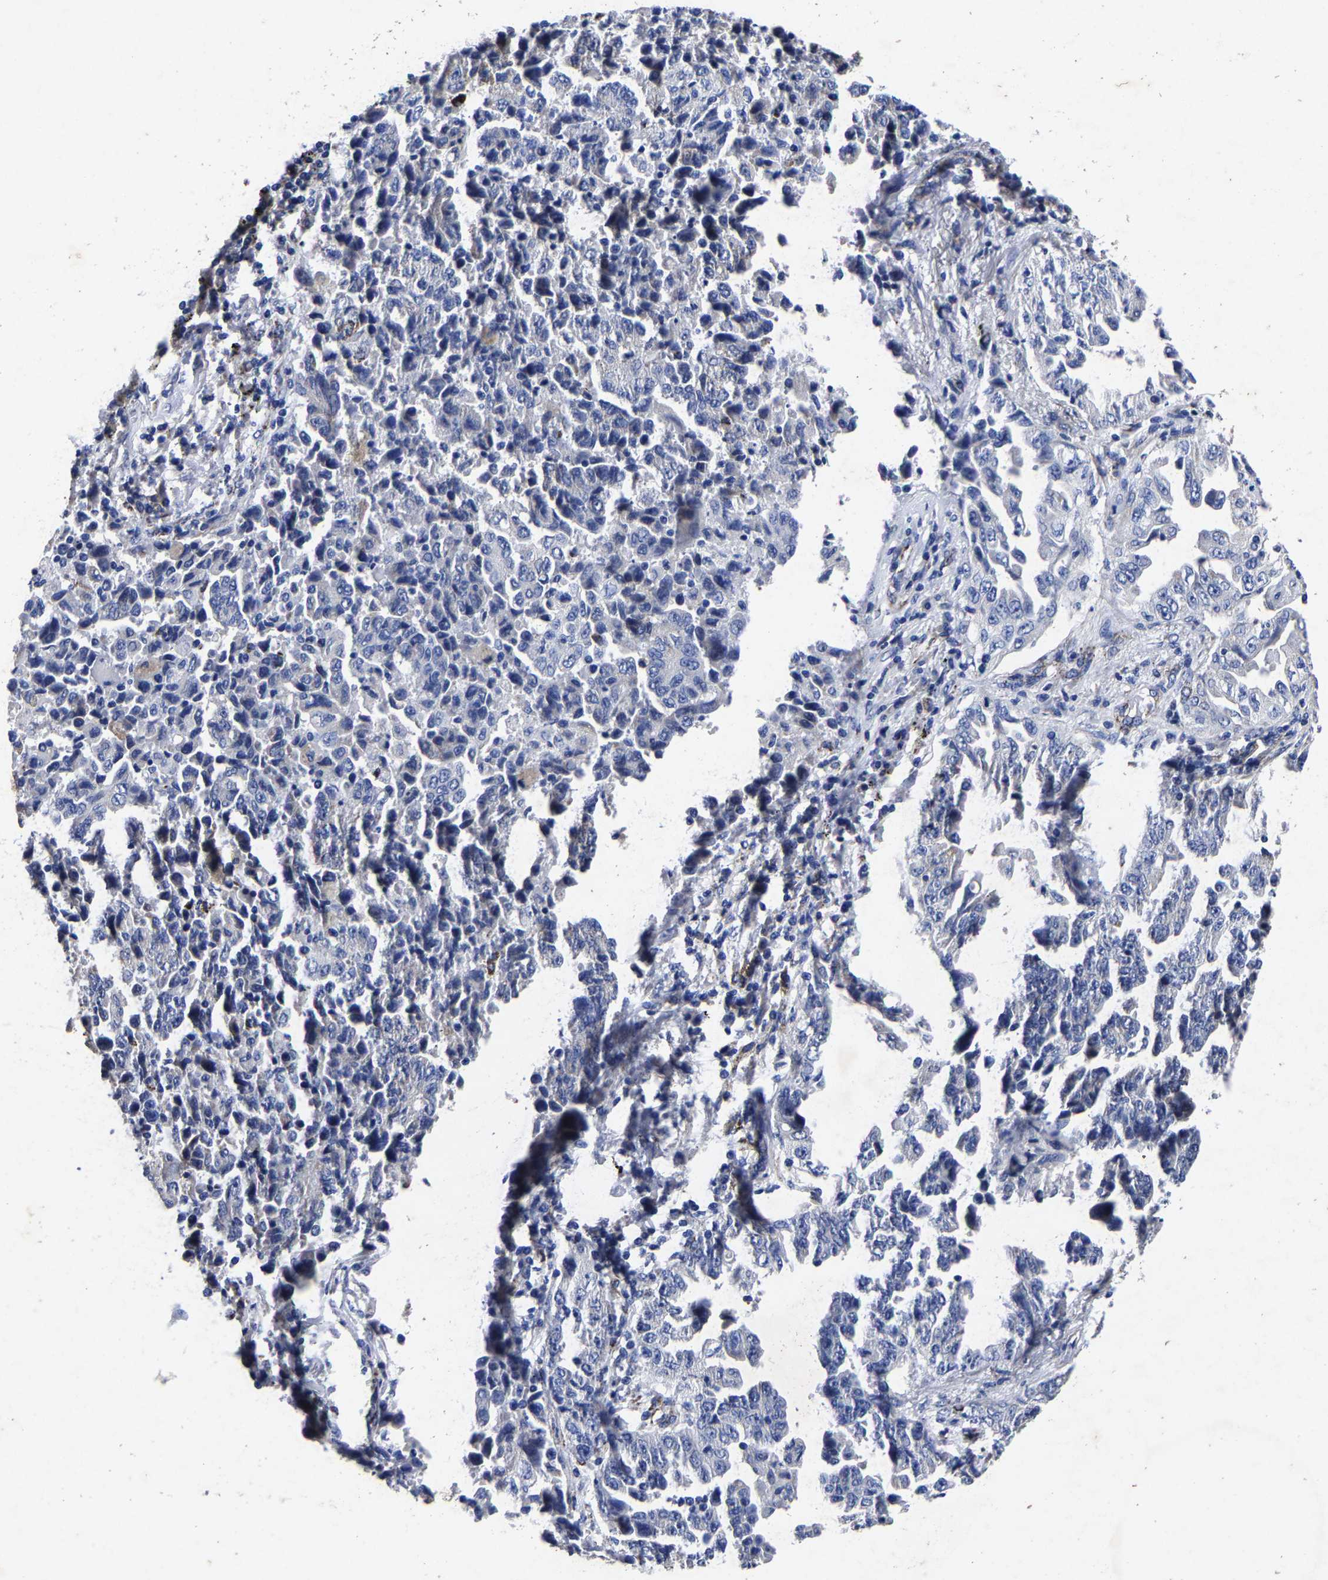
{"staining": {"intensity": "negative", "quantity": "none", "location": "none"}, "tissue": "lung cancer", "cell_type": "Tumor cells", "image_type": "cancer", "snomed": [{"axis": "morphology", "description": "Adenocarcinoma, NOS"}, {"axis": "topography", "description": "Lung"}], "caption": "Tumor cells are negative for brown protein staining in adenocarcinoma (lung). The staining is performed using DAB (3,3'-diaminobenzidine) brown chromogen with nuclei counter-stained in using hematoxylin.", "gene": "AASS", "patient": {"sex": "female", "age": 51}}